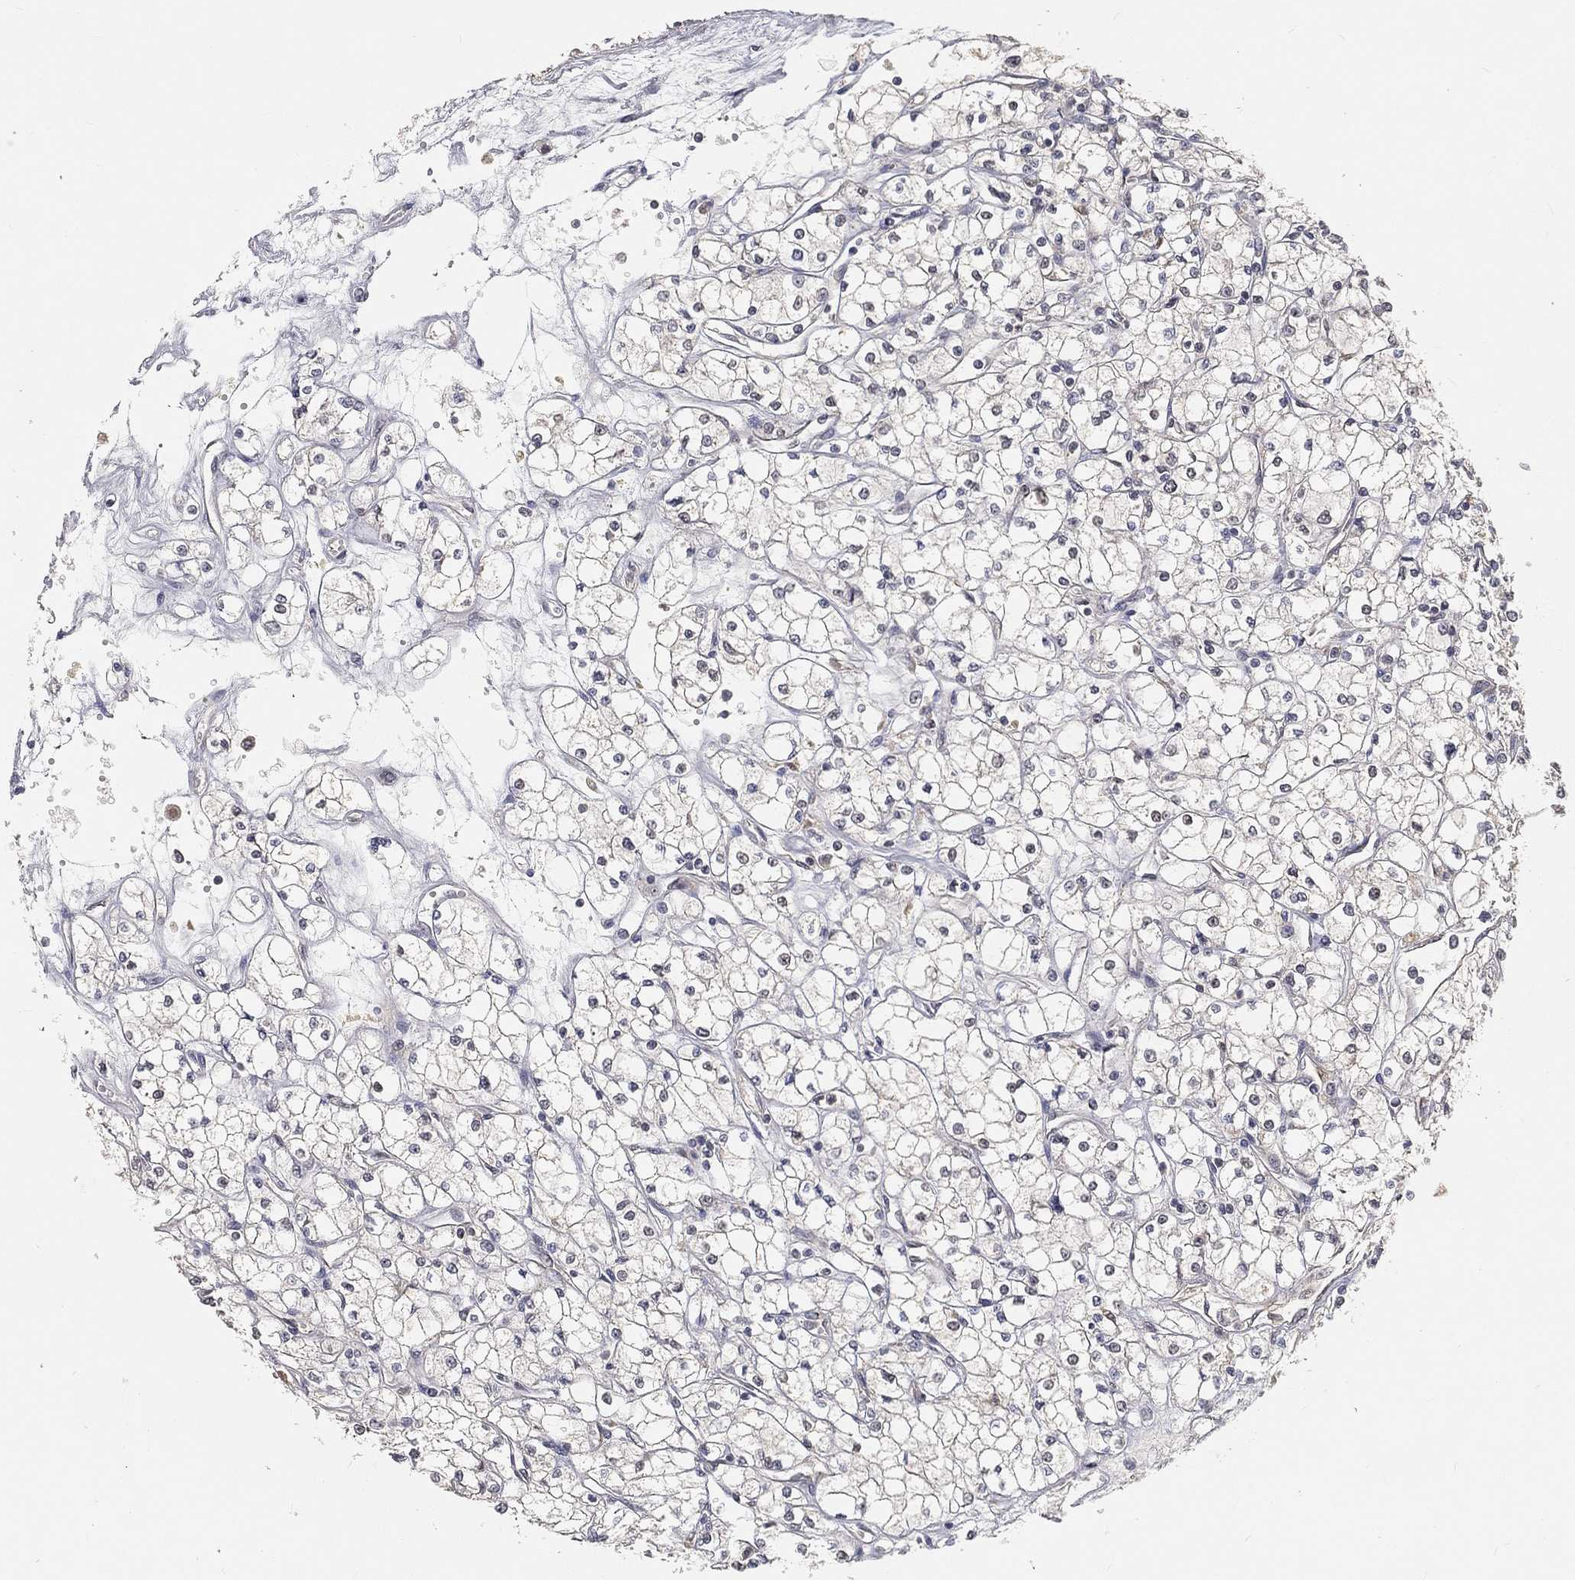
{"staining": {"intensity": "negative", "quantity": "none", "location": "none"}, "tissue": "renal cancer", "cell_type": "Tumor cells", "image_type": "cancer", "snomed": [{"axis": "morphology", "description": "Adenocarcinoma, NOS"}, {"axis": "topography", "description": "Kidney"}], "caption": "Human renal cancer stained for a protein using immunohistochemistry exhibits no expression in tumor cells.", "gene": "MAPK1", "patient": {"sex": "male", "age": 67}}